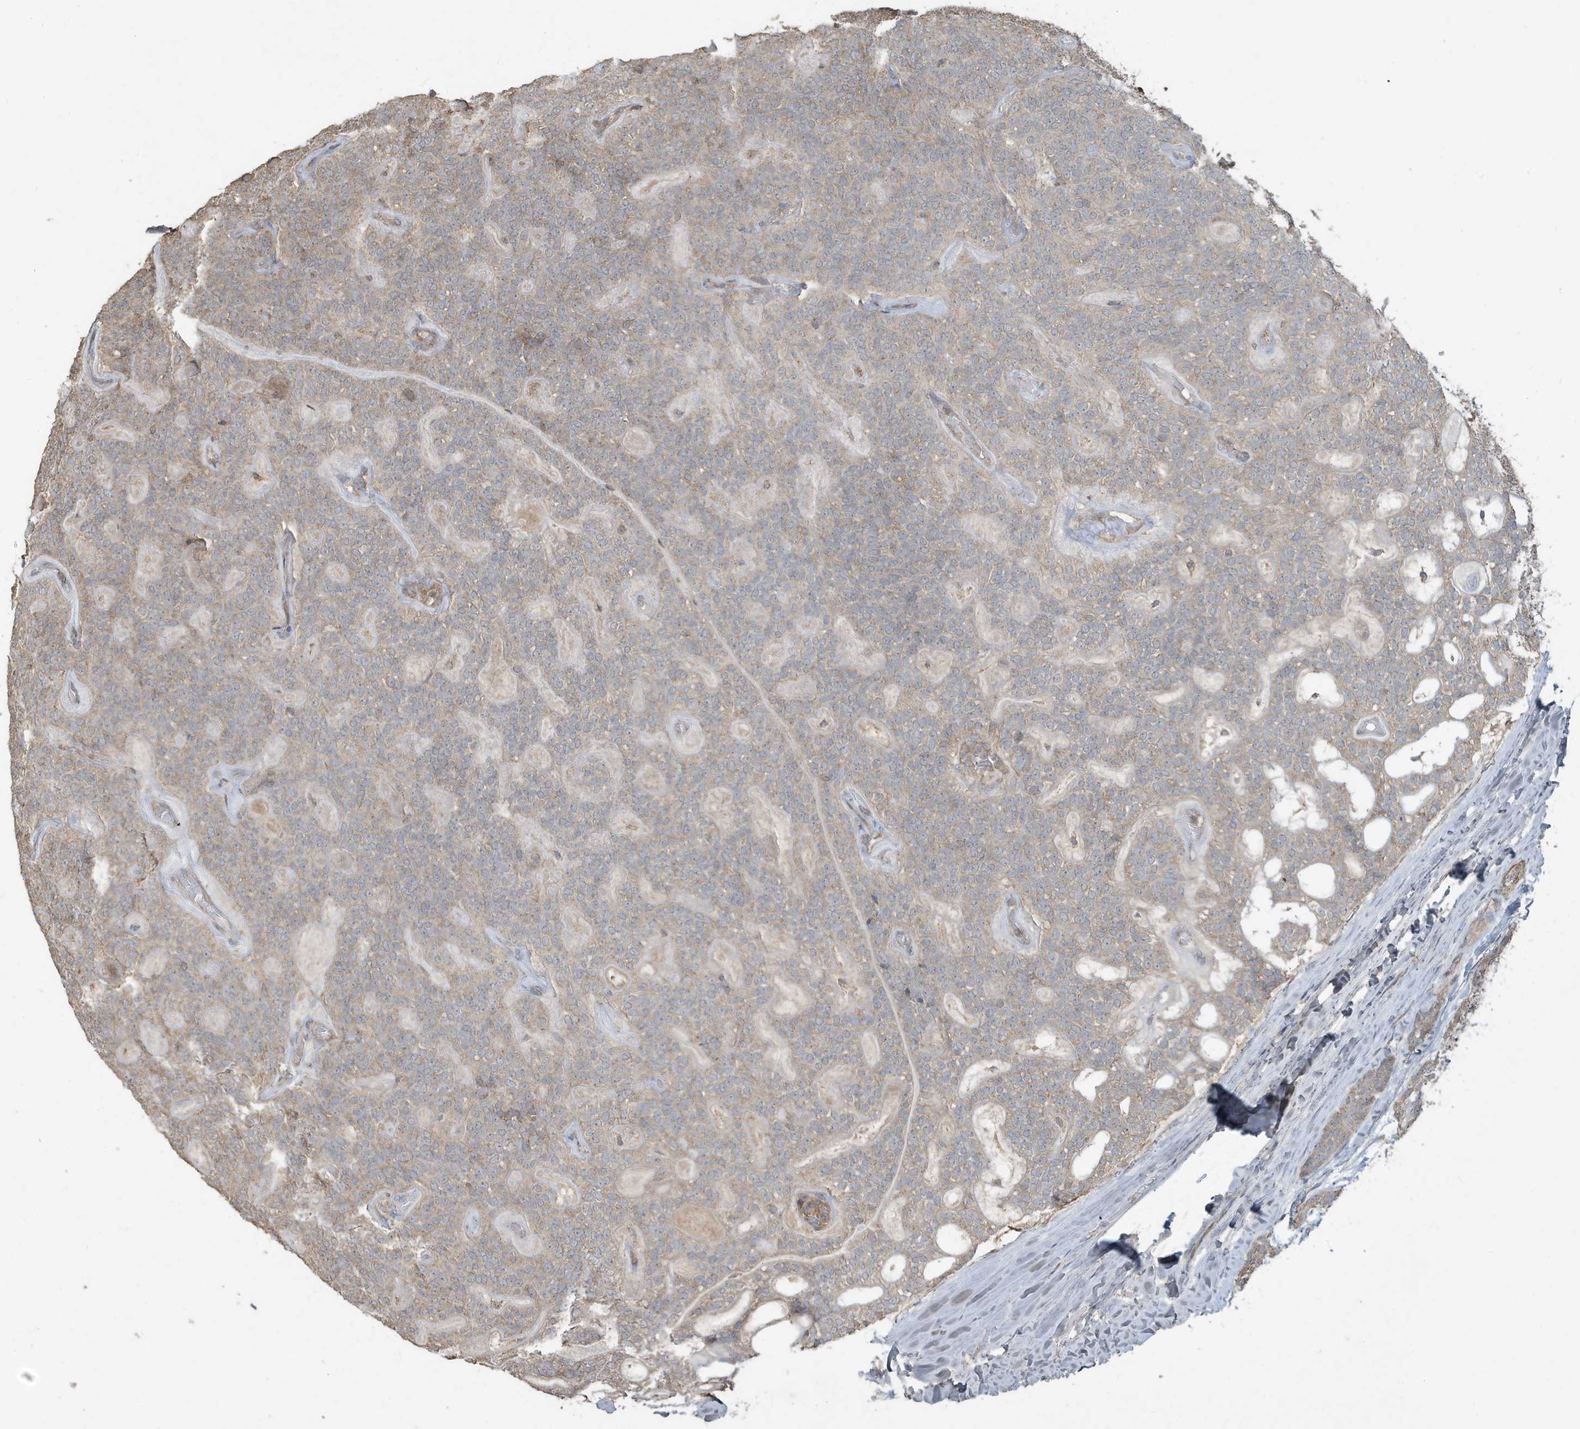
{"staining": {"intensity": "weak", "quantity": "25%-75%", "location": "cytoplasmic/membranous"}, "tissue": "head and neck cancer", "cell_type": "Tumor cells", "image_type": "cancer", "snomed": [{"axis": "morphology", "description": "Adenocarcinoma, NOS"}, {"axis": "topography", "description": "Head-Neck"}], "caption": "Tumor cells reveal weak cytoplasmic/membranous positivity in approximately 25%-75% of cells in head and neck cancer (adenocarcinoma).", "gene": "PRRT3", "patient": {"sex": "male", "age": 66}}